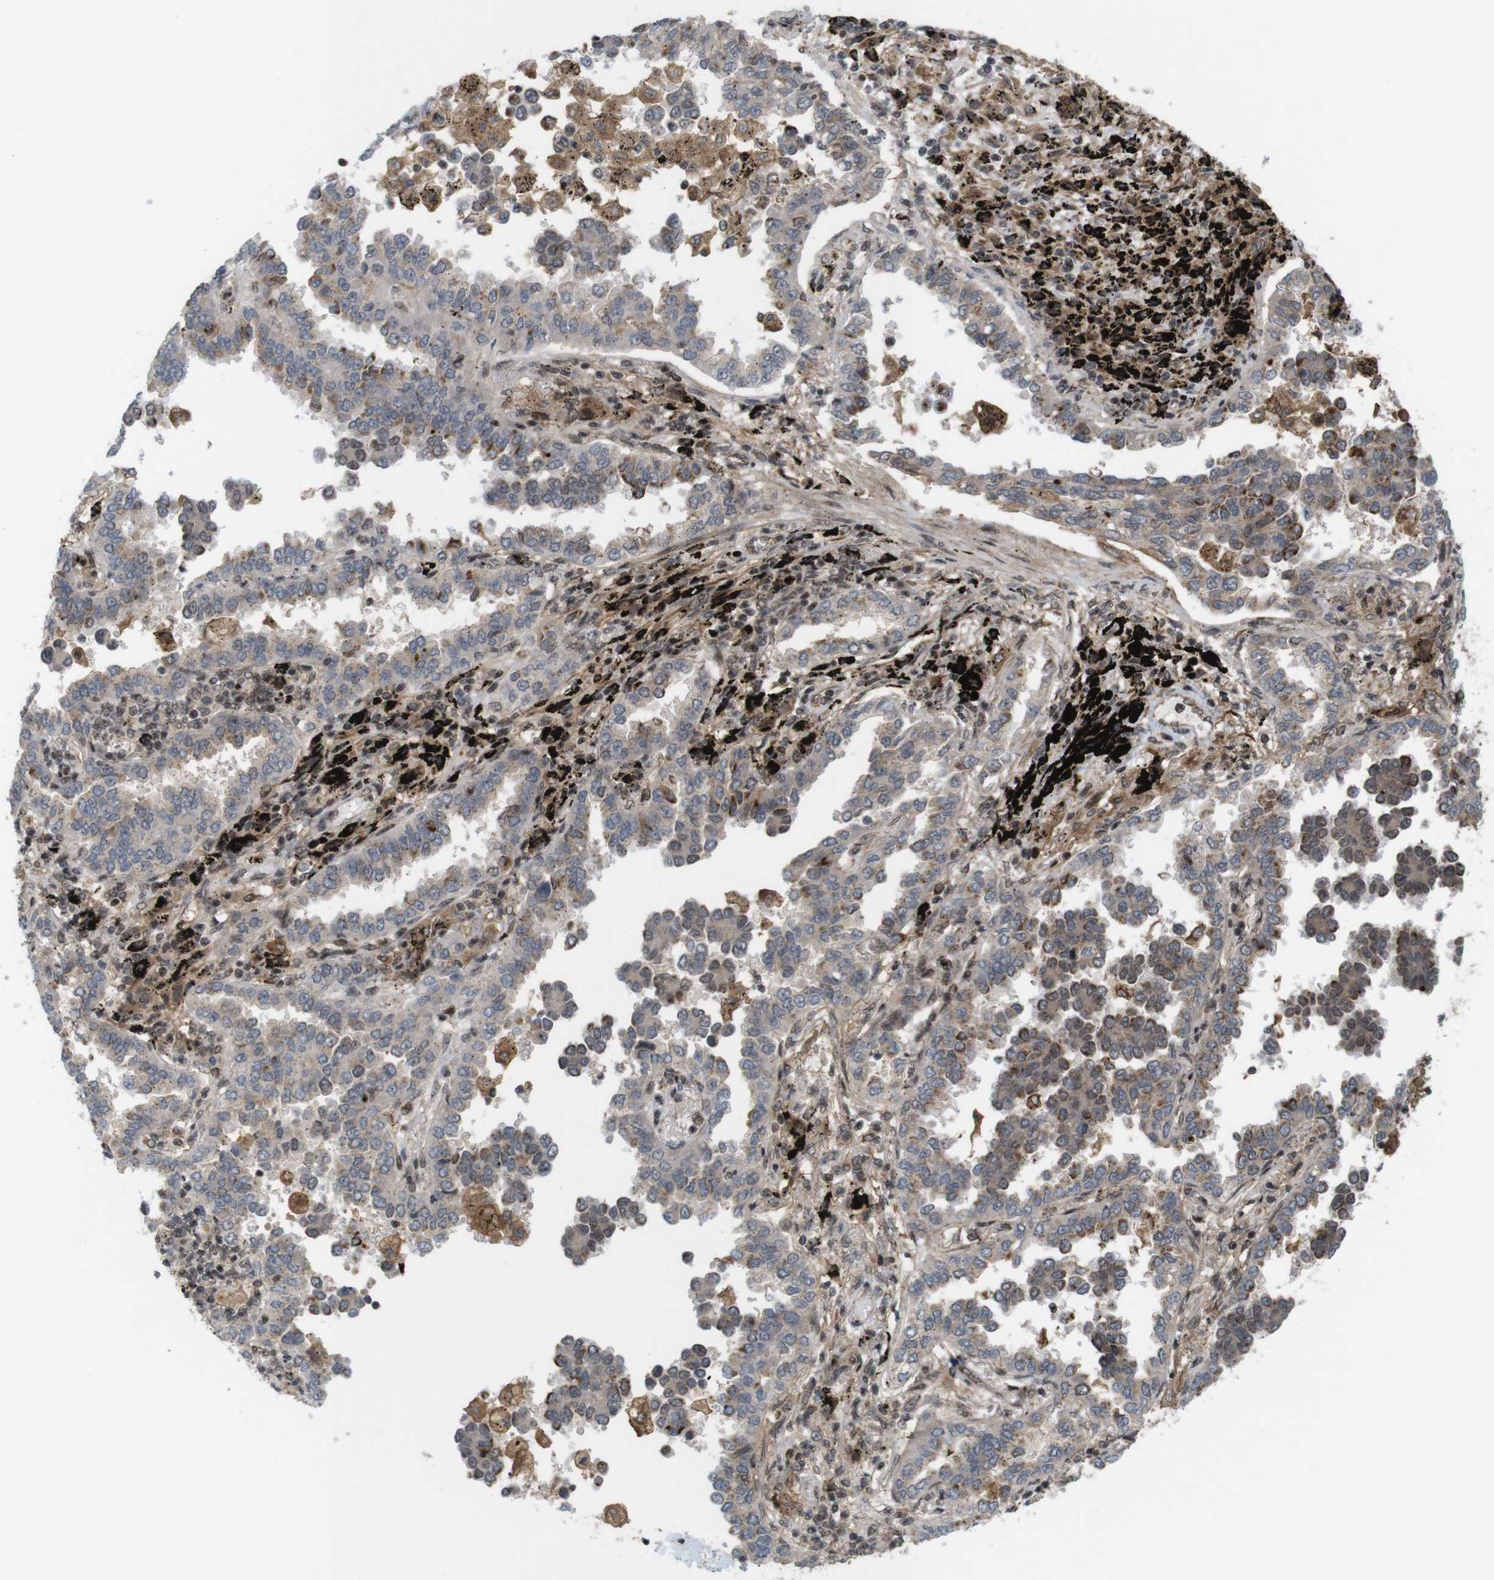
{"staining": {"intensity": "moderate", "quantity": "25%-75%", "location": "cytoplasmic/membranous"}, "tissue": "lung cancer", "cell_type": "Tumor cells", "image_type": "cancer", "snomed": [{"axis": "morphology", "description": "Normal tissue, NOS"}, {"axis": "morphology", "description": "Adenocarcinoma, NOS"}, {"axis": "topography", "description": "Lung"}], "caption": "DAB (3,3'-diaminobenzidine) immunohistochemical staining of lung cancer (adenocarcinoma) reveals moderate cytoplasmic/membranous protein staining in about 25%-75% of tumor cells. The protein of interest is shown in brown color, while the nuclei are stained blue.", "gene": "SP2", "patient": {"sex": "male", "age": 59}}